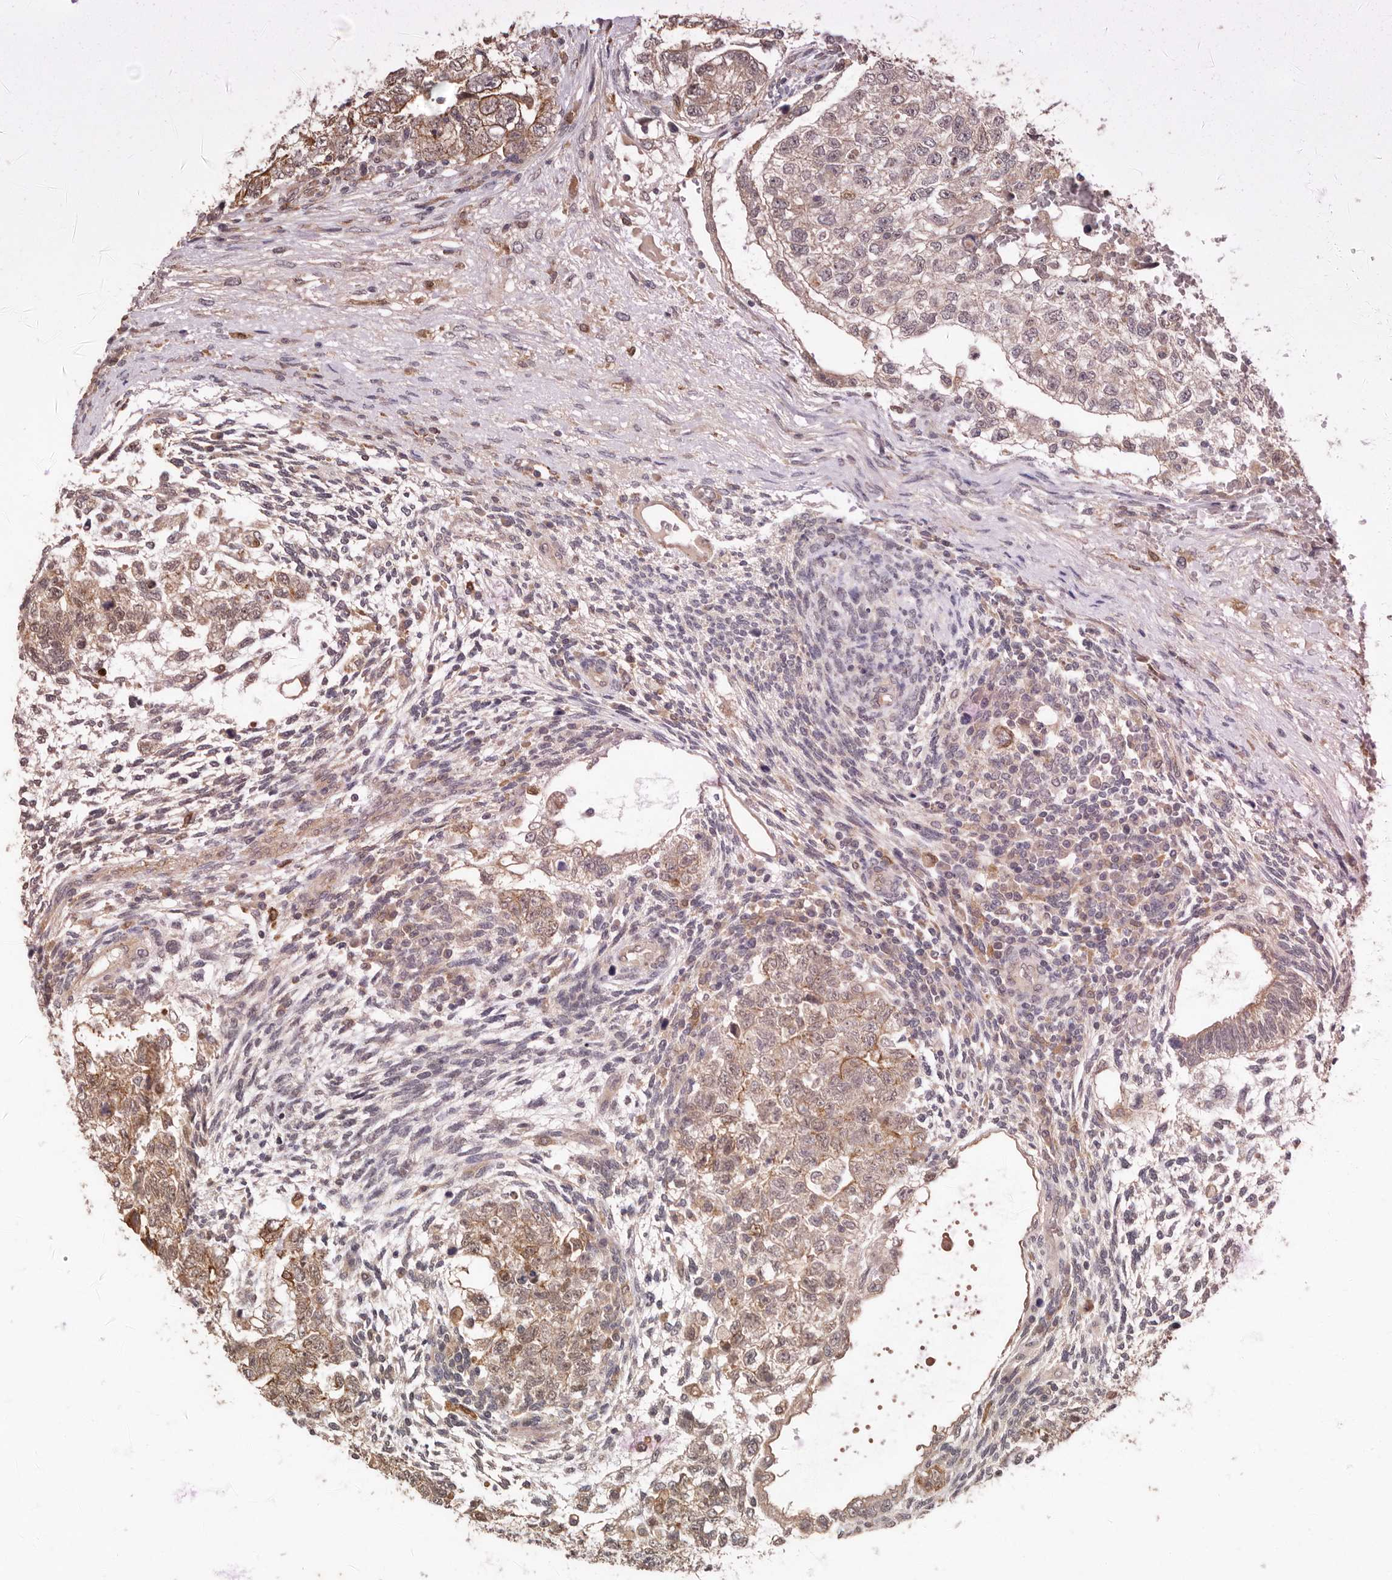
{"staining": {"intensity": "moderate", "quantity": ">75%", "location": "cytoplasmic/membranous,nuclear"}, "tissue": "testis cancer", "cell_type": "Tumor cells", "image_type": "cancer", "snomed": [{"axis": "morphology", "description": "Carcinoma, Embryonal, NOS"}, {"axis": "topography", "description": "Testis"}], "caption": "Testis embryonal carcinoma was stained to show a protein in brown. There is medium levels of moderate cytoplasmic/membranous and nuclear staining in about >75% of tumor cells.", "gene": "RSPO2", "patient": {"sex": "male", "age": 37}}